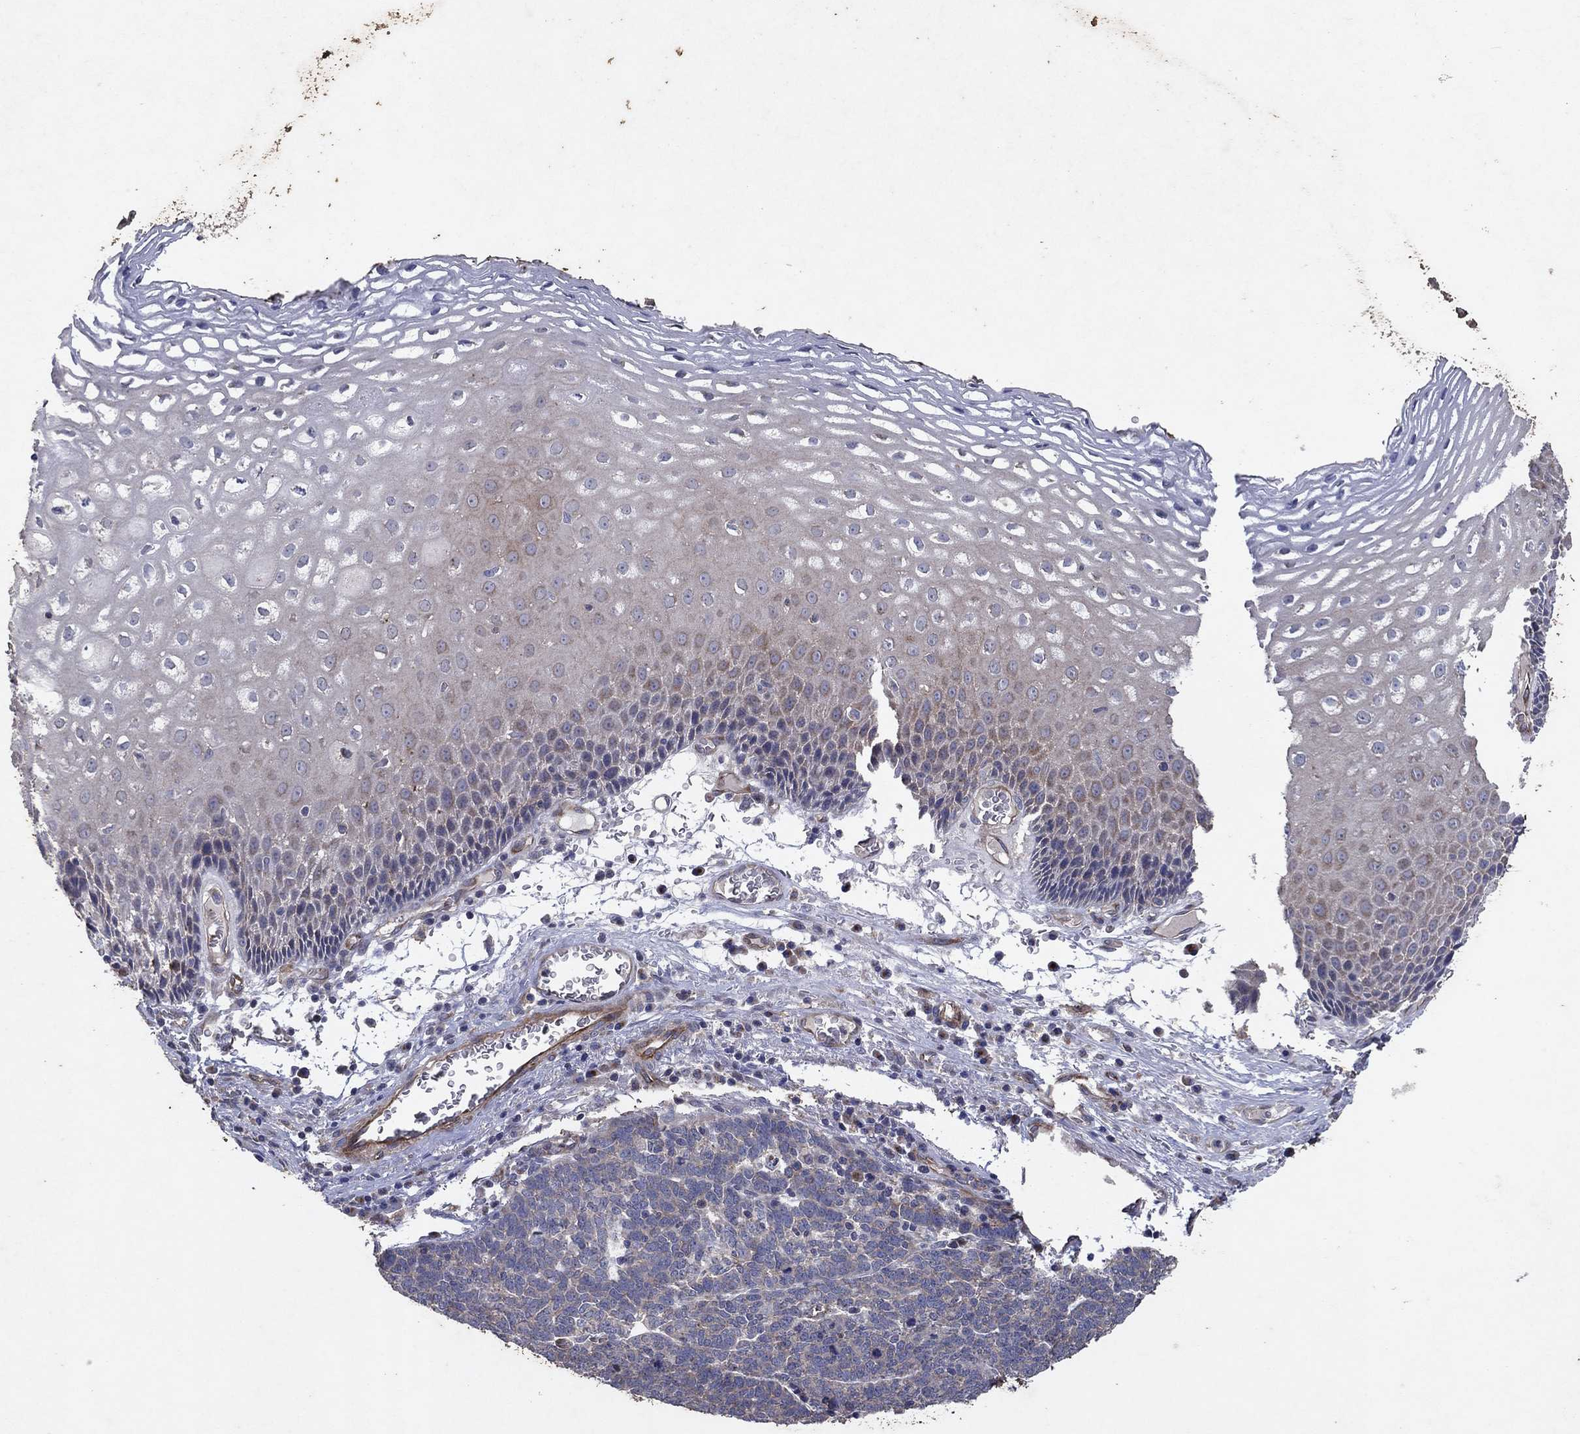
{"staining": {"intensity": "weak", "quantity": "25%-75%", "location": "cytoplasmic/membranous"}, "tissue": "esophagus", "cell_type": "Squamous epithelial cells", "image_type": "normal", "snomed": [{"axis": "morphology", "description": "Normal tissue, NOS"}, {"axis": "topography", "description": "Esophagus"}], "caption": "The image reveals a brown stain indicating the presence of a protein in the cytoplasmic/membranous of squamous epithelial cells in esophagus.", "gene": "FRG1", "patient": {"sex": "male", "age": 76}}